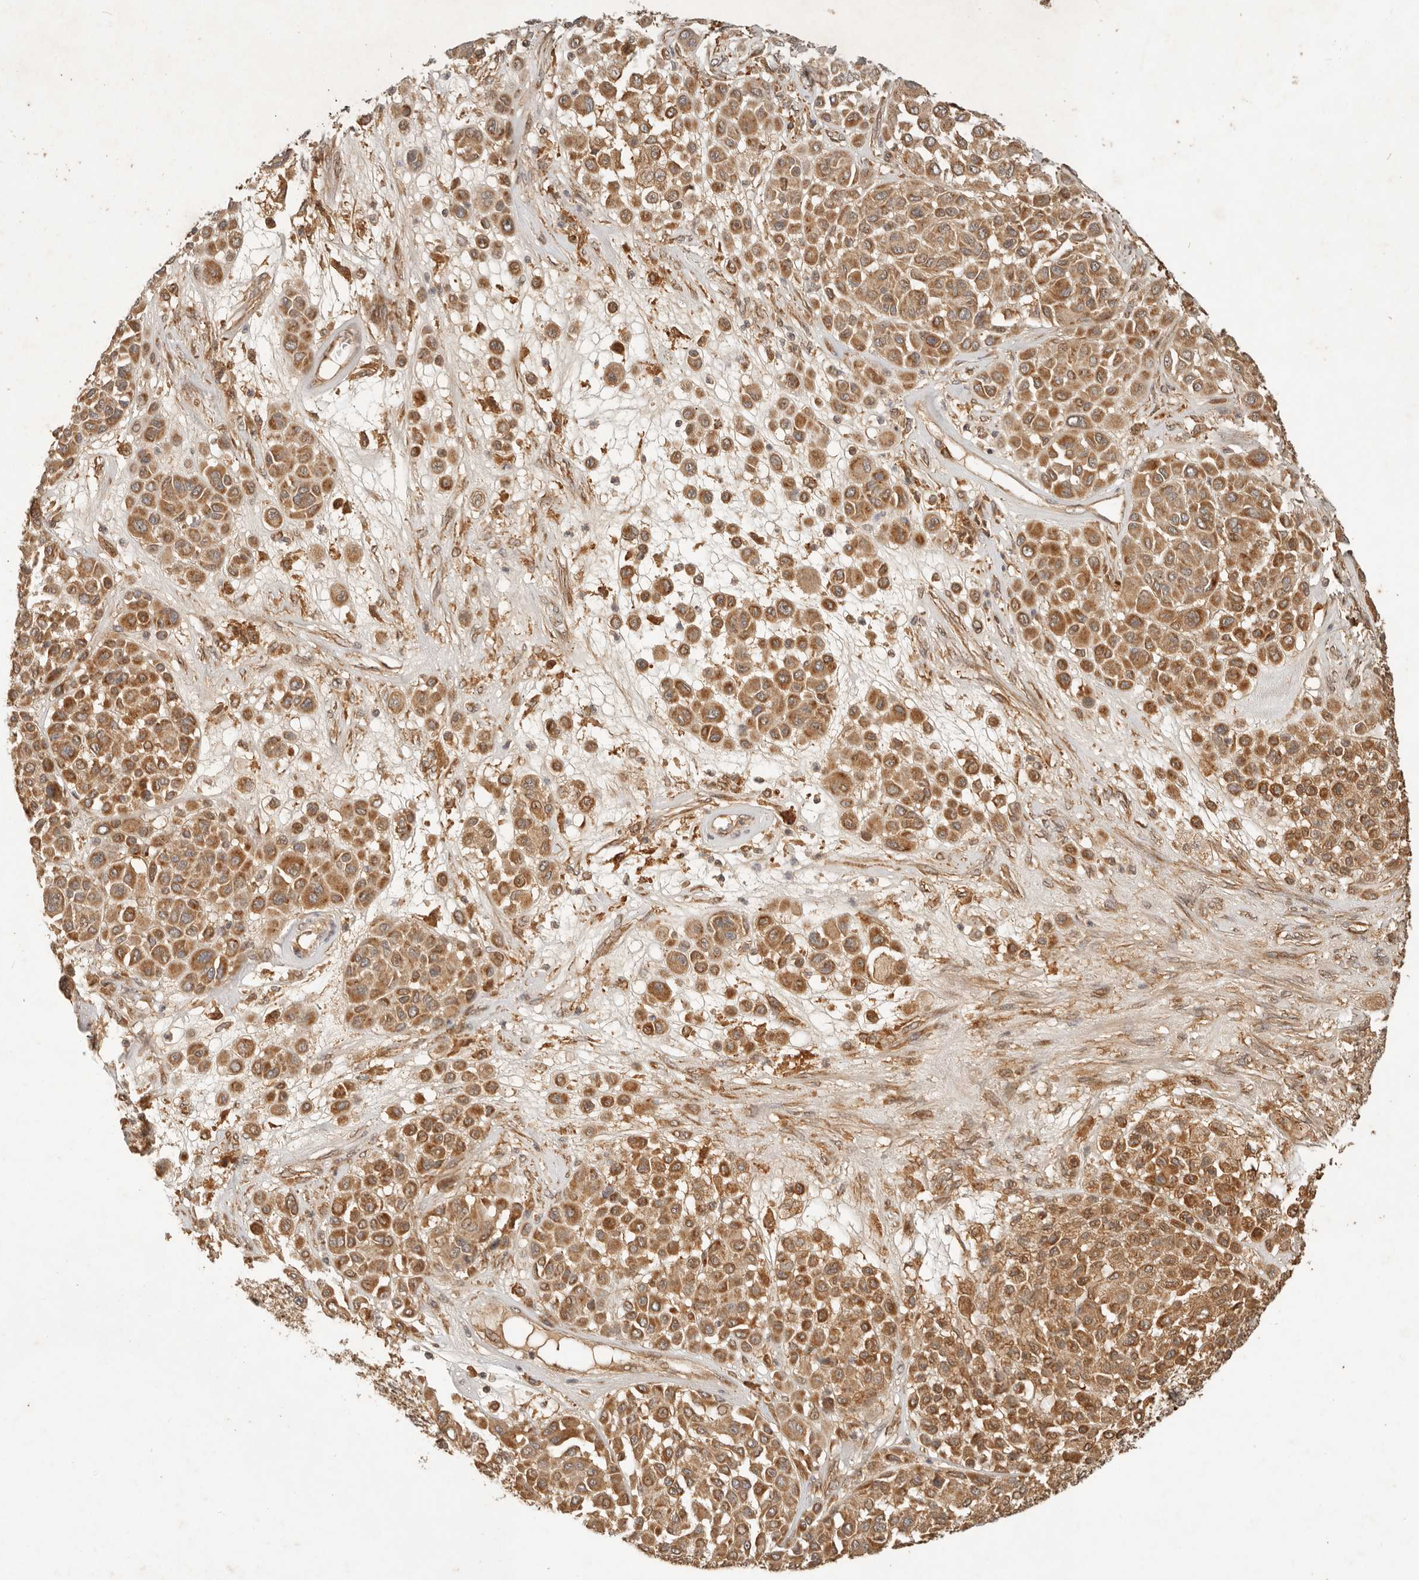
{"staining": {"intensity": "moderate", "quantity": ">75%", "location": "cytoplasmic/membranous"}, "tissue": "melanoma", "cell_type": "Tumor cells", "image_type": "cancer", "snomed": [{"axis": "morphology", "description": "Malignant melanoma, Metastatic site"}, {"axis": "topography", "description": "Soft tissue"}], "caption": "Brown immunohistochemical staining in human malignant melanoma (metastatic site) reveals moderate cytoplasmic/membranous positivity in approximately >75% of tumor cells. (Stains: DAB (3,3'-diaminobenzidine) in brown, nuclei in blue, Microscopy: brightfield microscopy at high magnification).", "gene": "CLEC4C", "patient": {"sex": "male", "age": 41}}